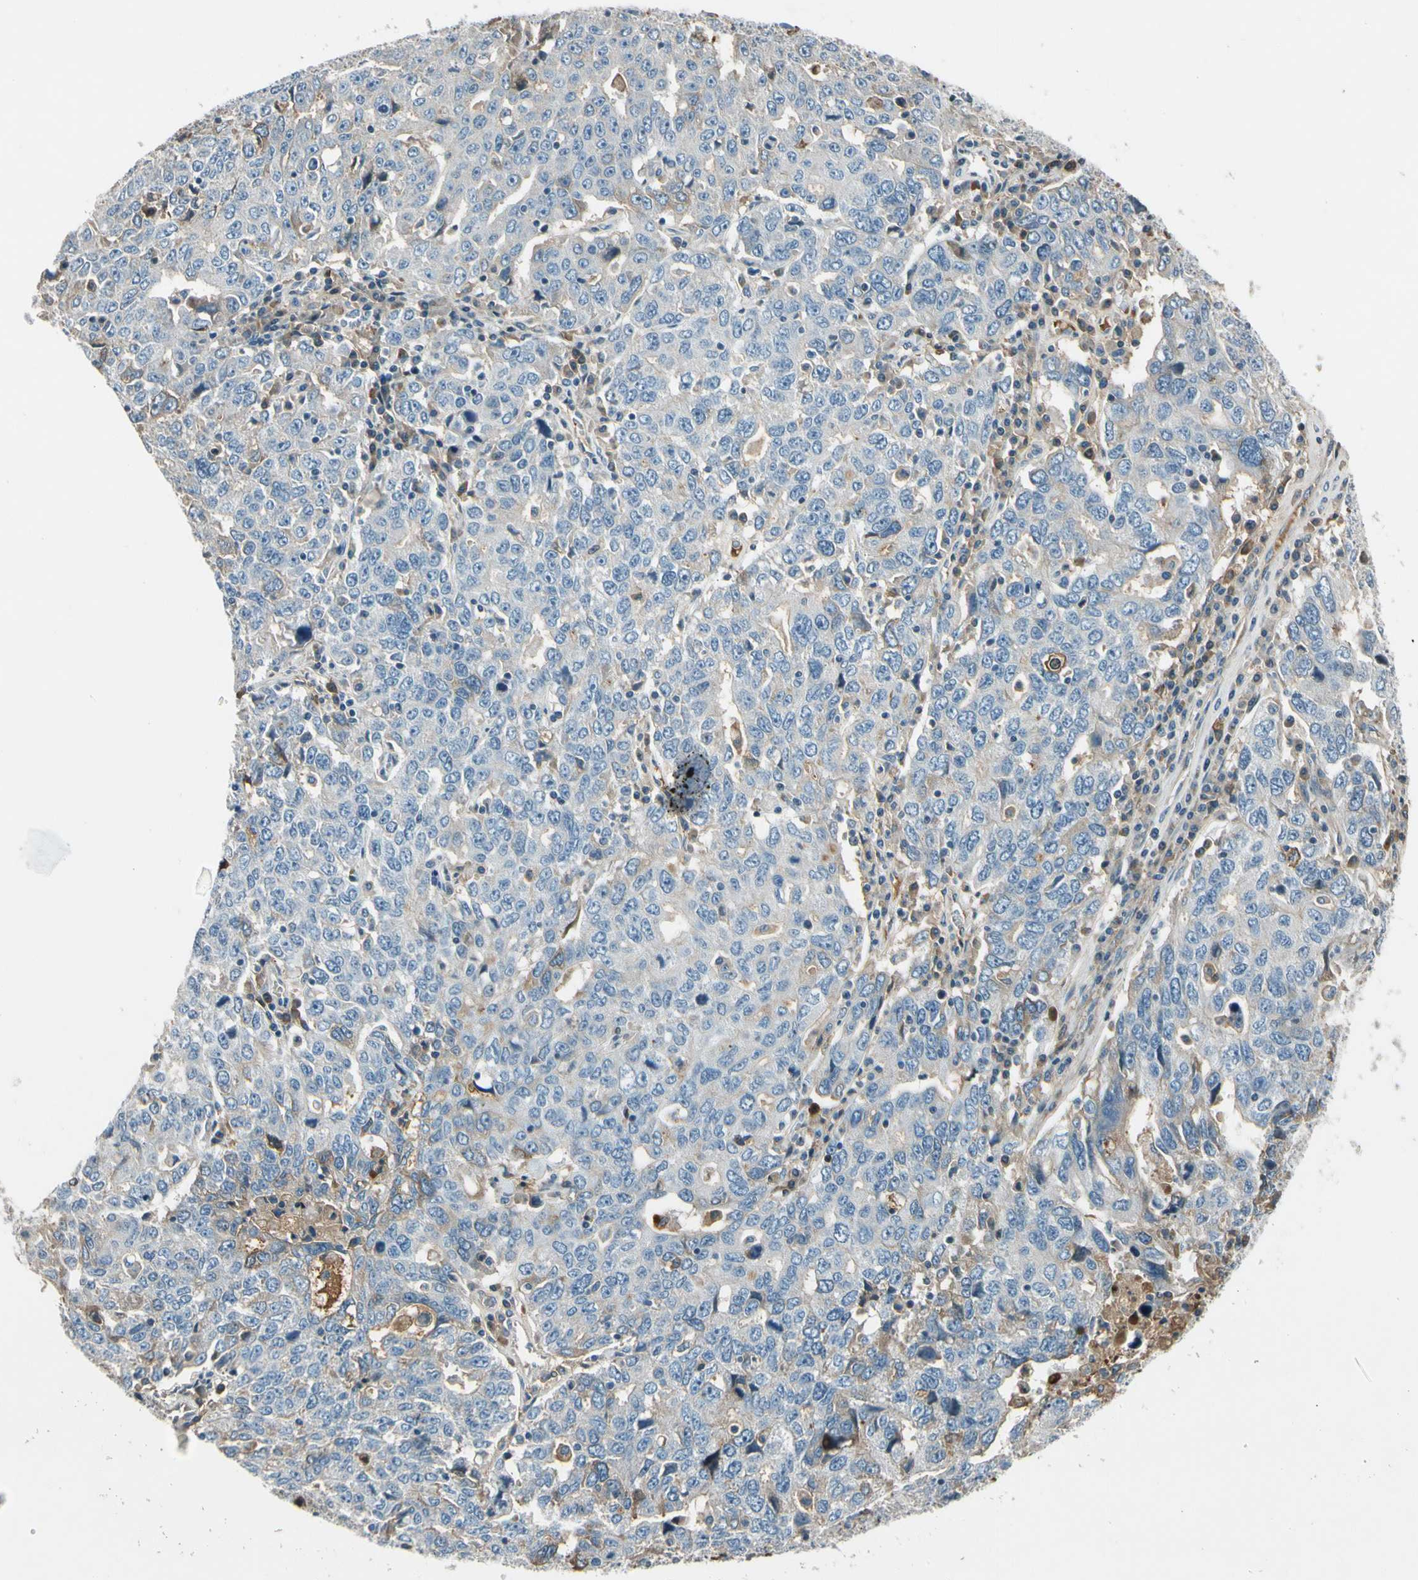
{"staining": {"intensity": "negative", "quantity": "none", "location": "none"}, "tissue": "ovarian cancer", "cell_type": "Tumor cells", "image_type": "cancer", "snomed": [{"axis": "morphology", "description": "Carcinoma, endometroid"}, {"axis": "topography", "description": "Ovary"}], "caption": "There is no significant staining in tumor cells of ovarian endometroid carcinoma.", "gene": "PDPN", "patient": {"sex": "female", "age": 62}}